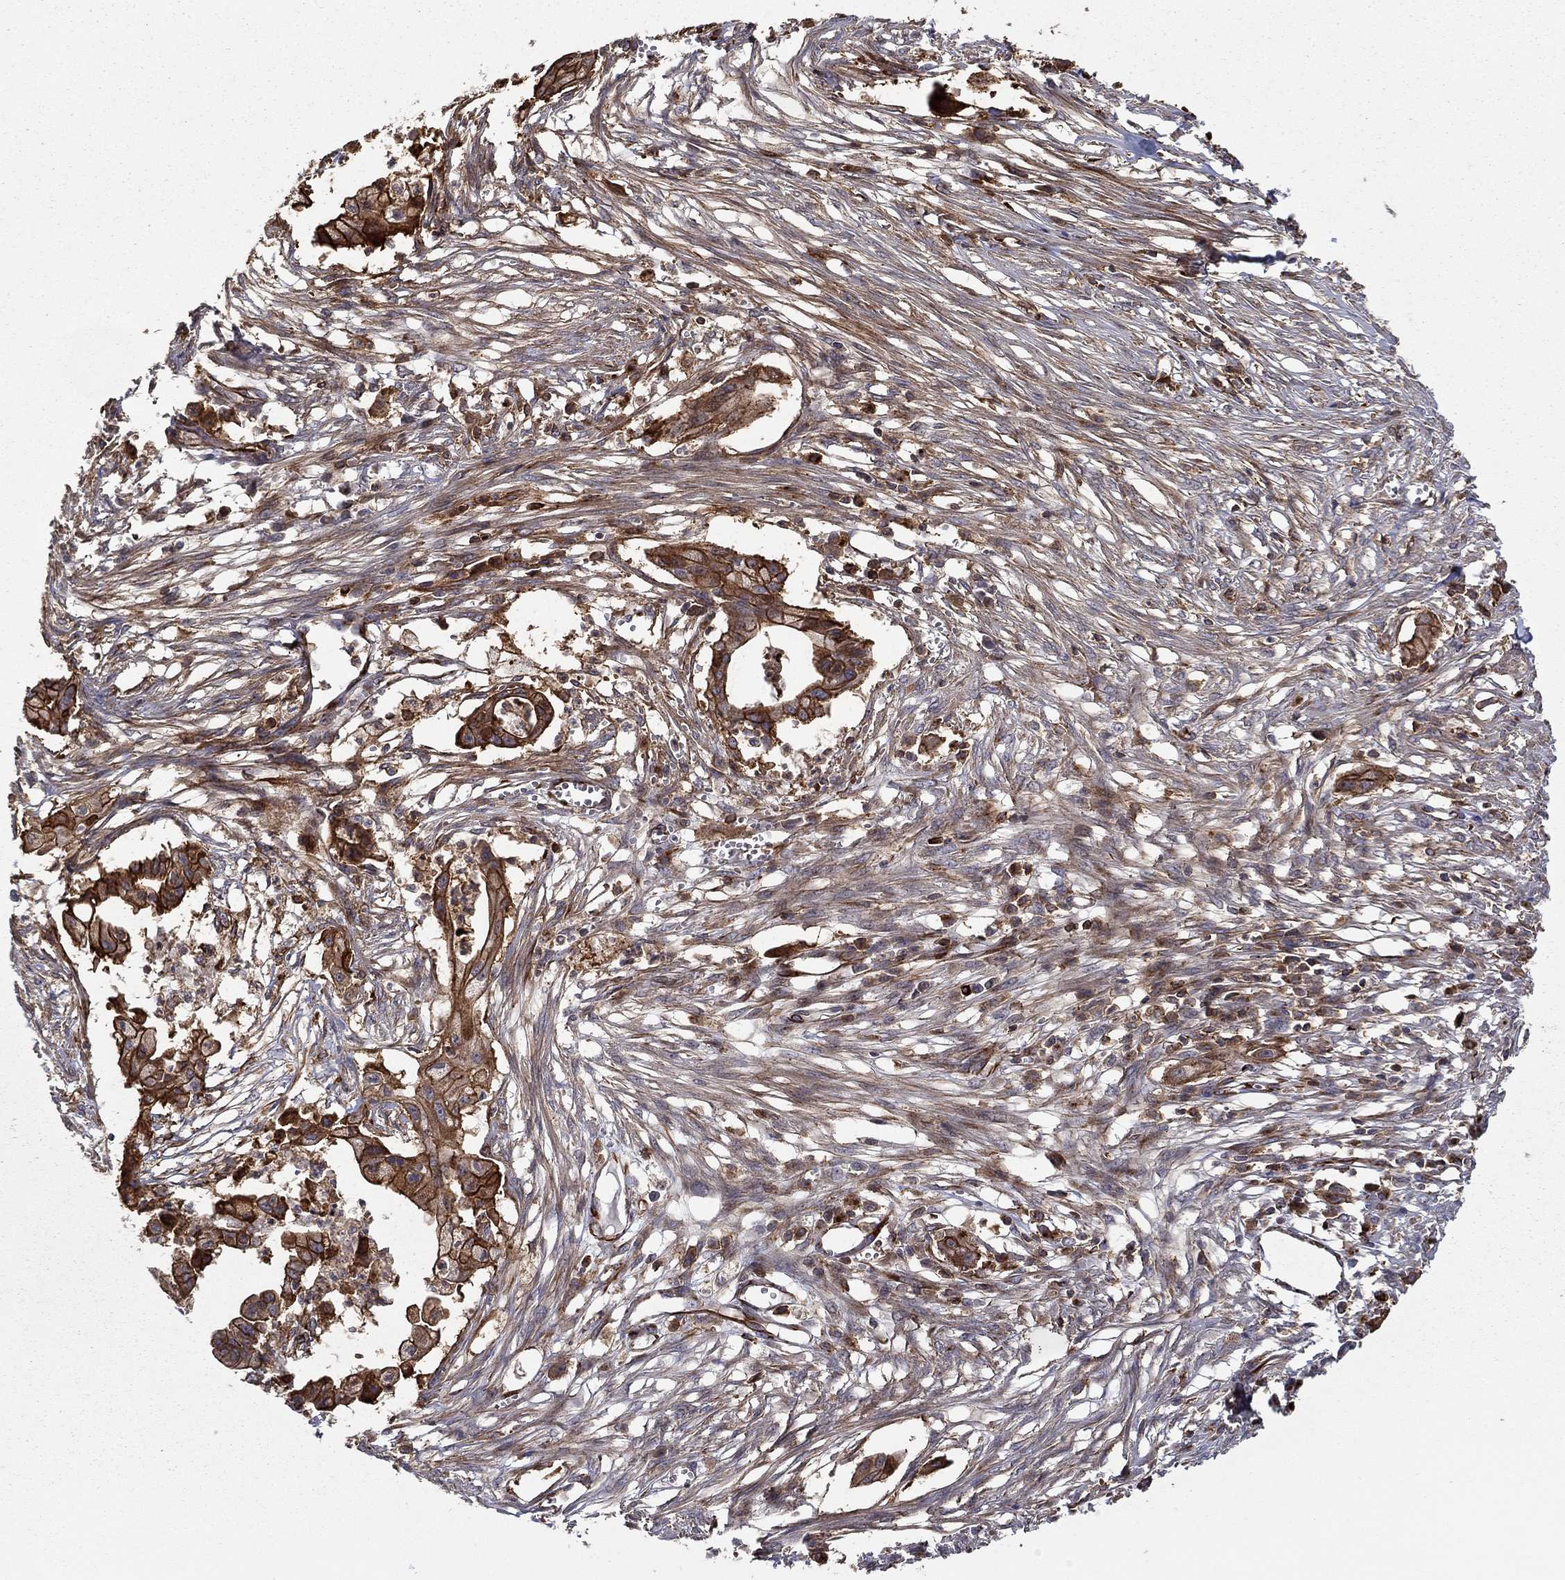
{"staining": {"intensity": "strong", "quantity": "25%-75%", "location": "cytoplasmic/membranous"}, "tissue": "pancreatic cancer", "cell_type": "Tumor cells", "image_type": "cancer", "snomed": [{"axis": "morphology", "description": "Normal tissue, NOS"}, {"axis": "morphology", "description": "Adenocarcinoma, NOS"}, {"axis": "topography", "description": "Pancreas"}], "caption": "The immunohistochemical stain highlights strong cytoplasmic/membranous positivity in tumor cells of pancreatic cancer (adenocarcinoma) tissue.", "gene": "ADM", "patient": {"sex": "female", "age": 58}}